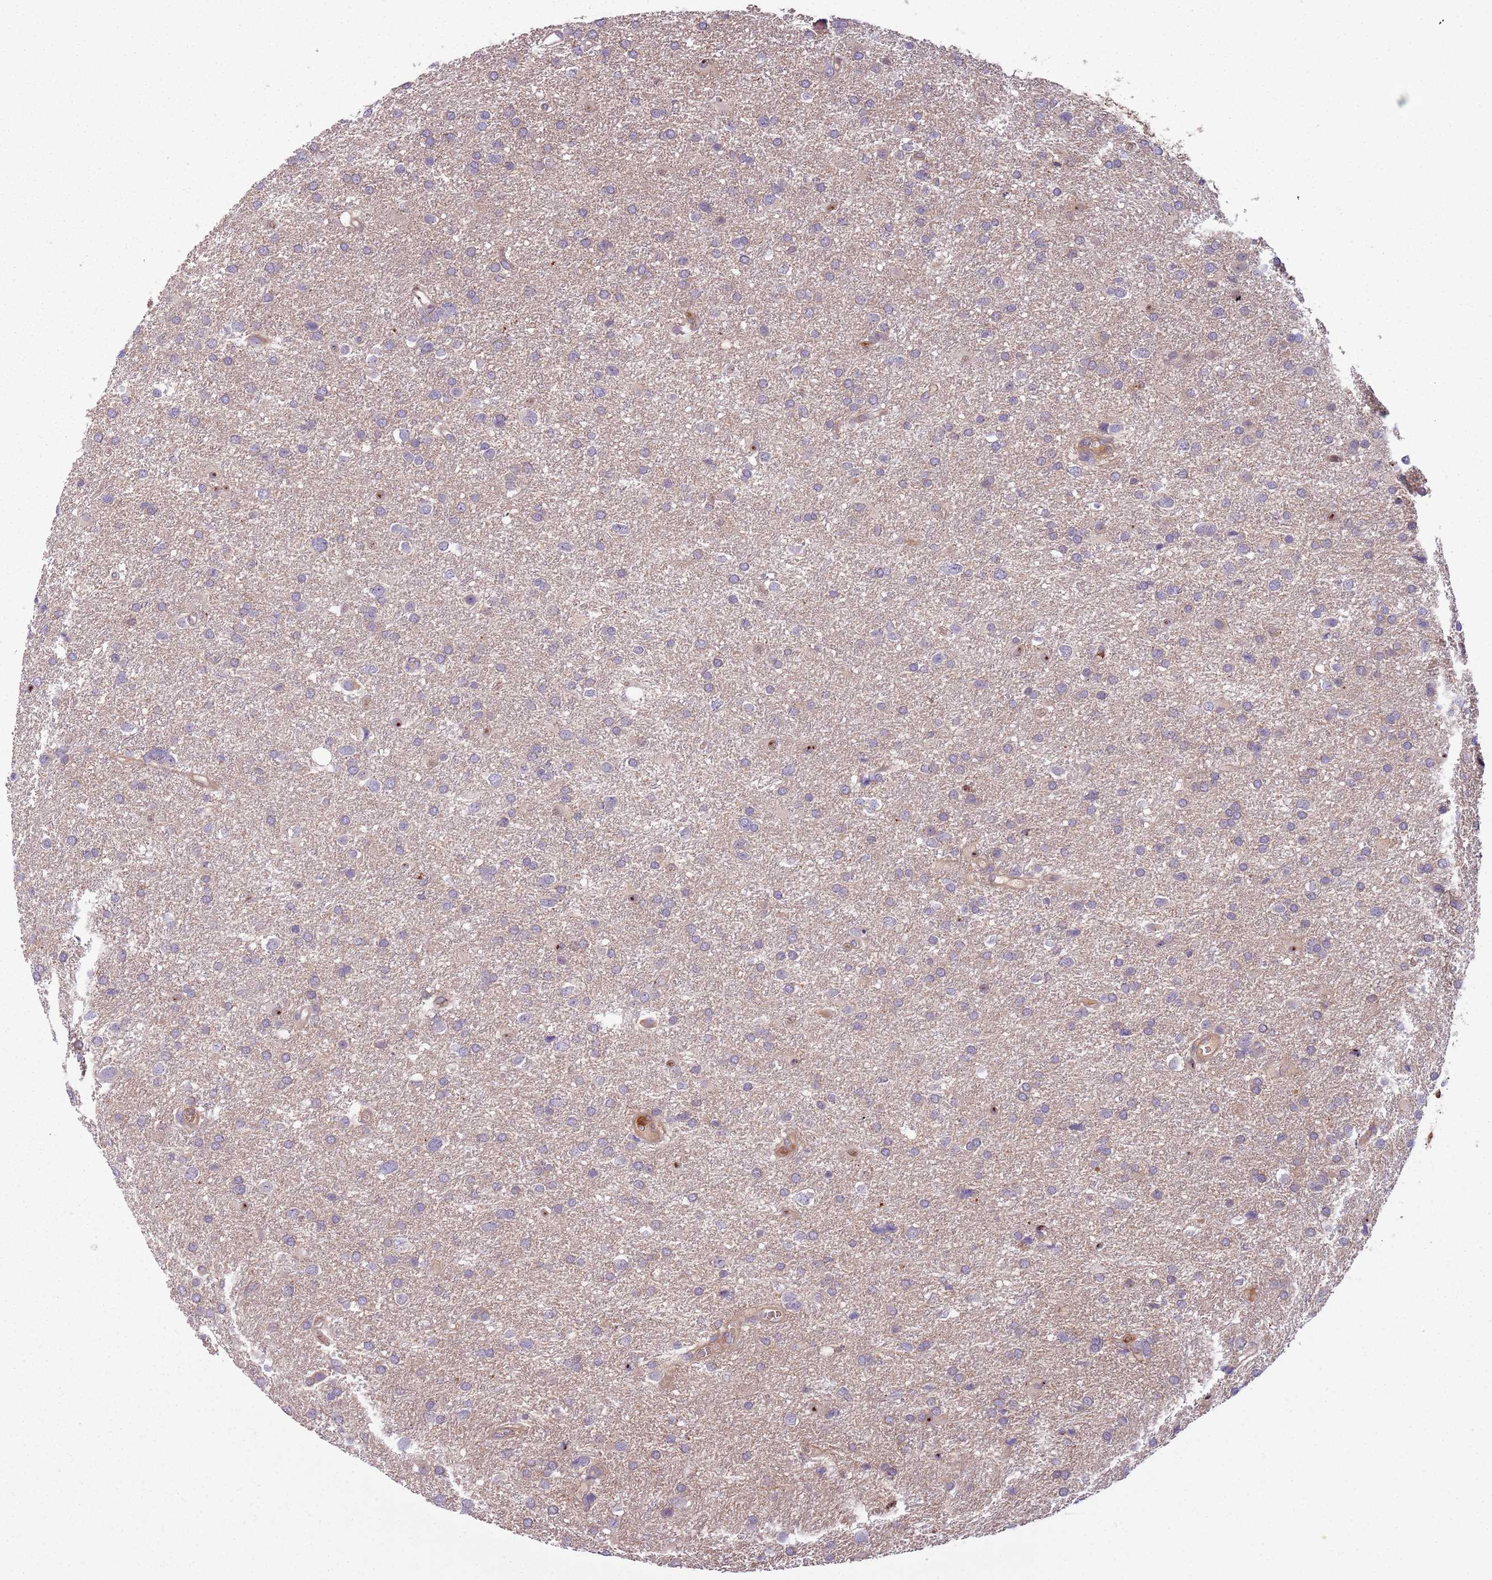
{"staining": {"intensity": "negative", "quantity": "none", "location": "none"}, "tissue": "glioma", "cell_type": "Tumor cells", "image_type": "cancer", "snomed": [{"axis": "morphology", "description": "Glioma, malignant, Low grade"}, {"axis": "topography", "description": "Brain"}], "caption": "This is an immunohistochemistry (IHC) histopathology image of human glioma. There is no staining in tumor cells.", "gene": "NADK", "patient": {"sex": "female", "age": 32}}